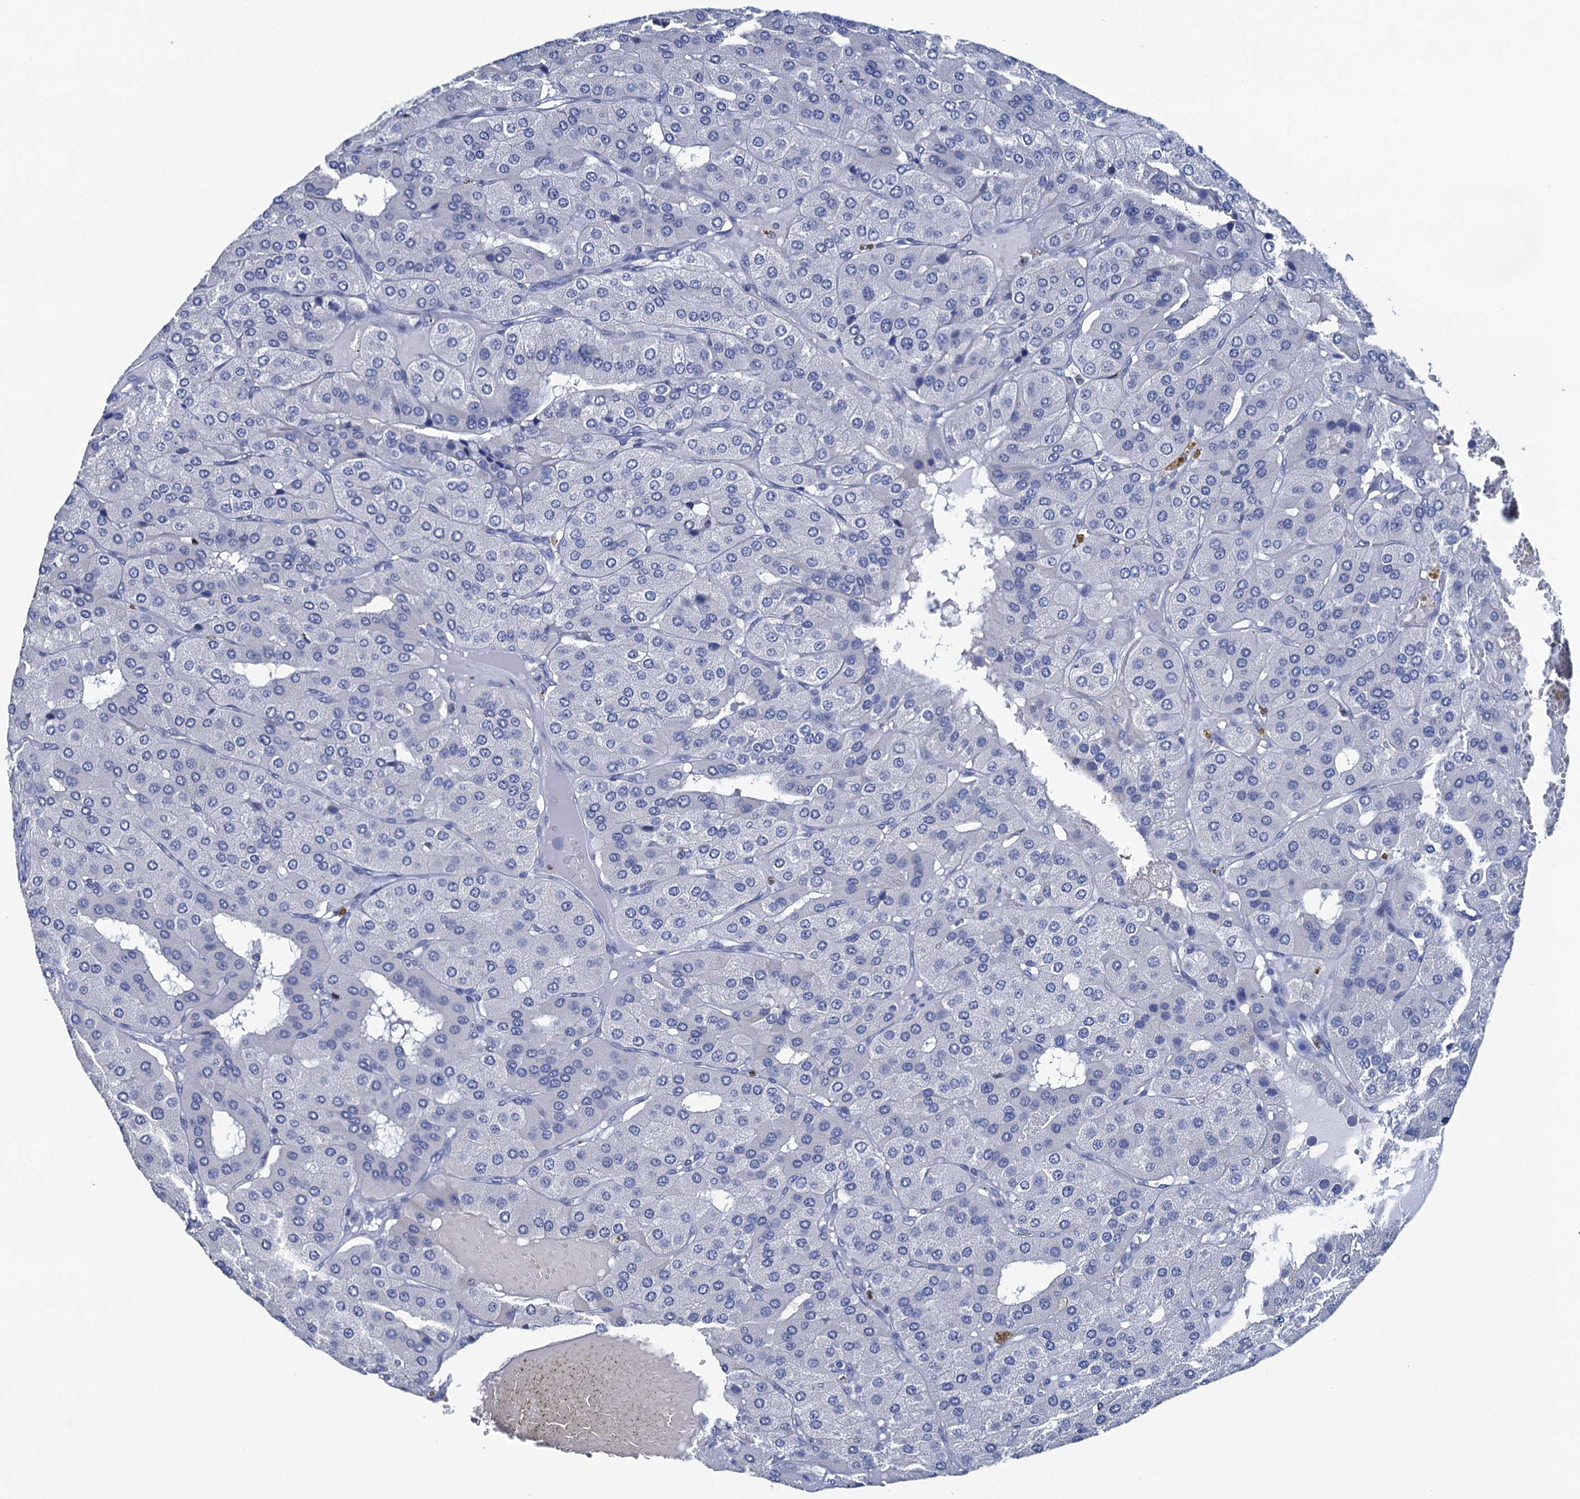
{"staining": {"intensity": "negative", "quantity": "none", "location": "none"}, "tissue": "parathyroid gland", "cell_type": "Glandular cells", "image_type": "normal", "snomed": [{"axis": "morphology", "description": "Normal tissue, NOS"}, {"axis": "morphology", "description": "Adenoma, NOS"}, {"axis": "topography", "description": "Parathyroid gland"}], "caption": "Glandular cells show no significant expression in benign parathyroid gland. (DAB immunohistochemistry (IHC) with hematoxylin counter stain).", "gene": "RHCG", "patient": {"sex": "female", "age": 86}}